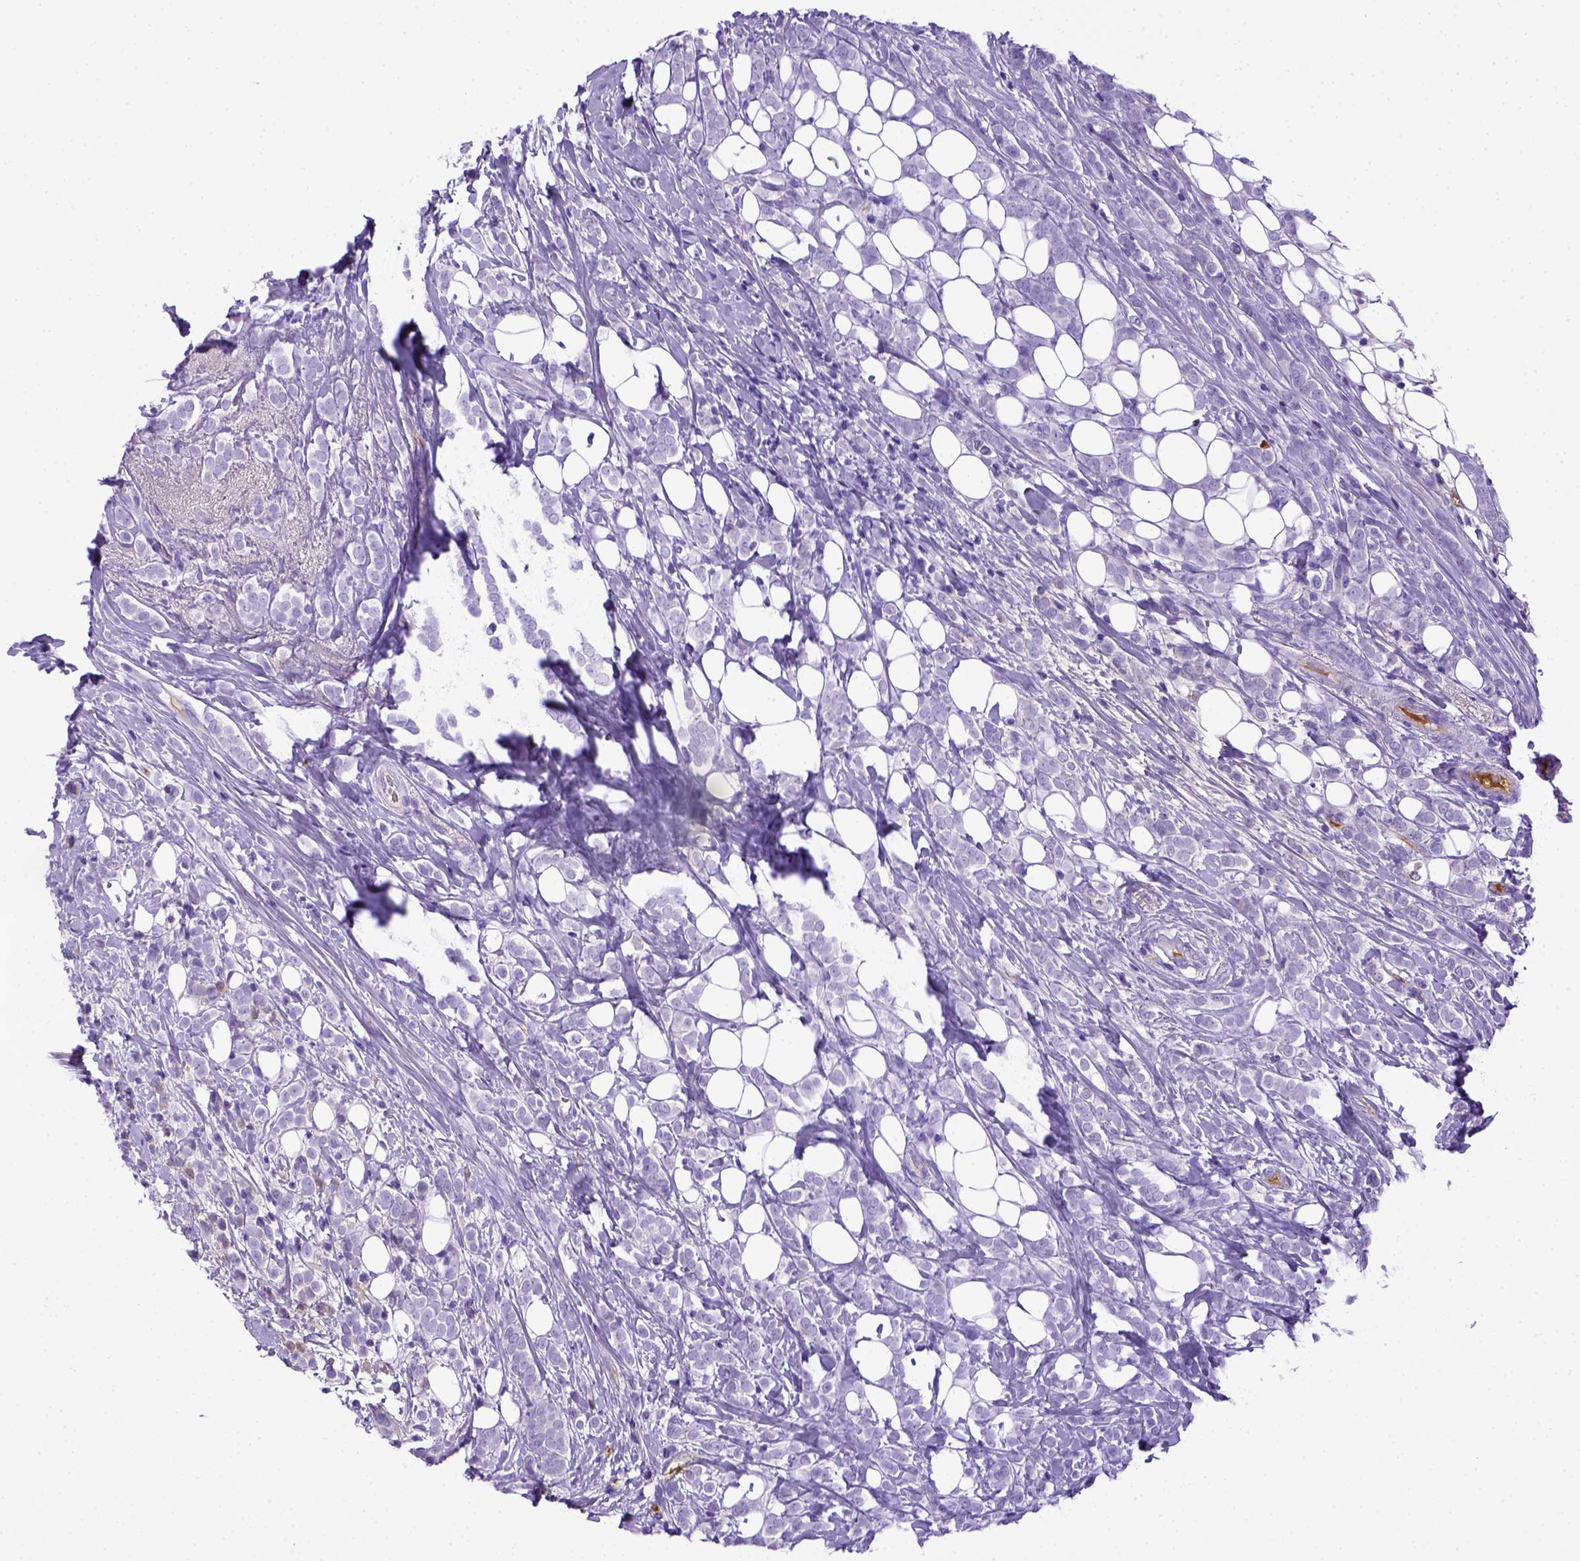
{"staining": {"intensity": "weak", "quantity": "<25%", "location": "cytoplasmic/membranous"}, "tissue": "breast cancer", "cell_type": "Tumor cells", "image_type": "cancer", "snomed": [{"axis": "morphology", "description": "Lobular carcinoma"}, {"axis": "topography", "description": "Breast"}], "caption": "A photomicrograph of human breast cancer (lobular carcinoma) is negative for staining in tumor cells. (Immunohistochemistry, brightfield microscopy, high magnification).", "gene": "ITIH4", "patient": {"sex": "female", "age": 49}}